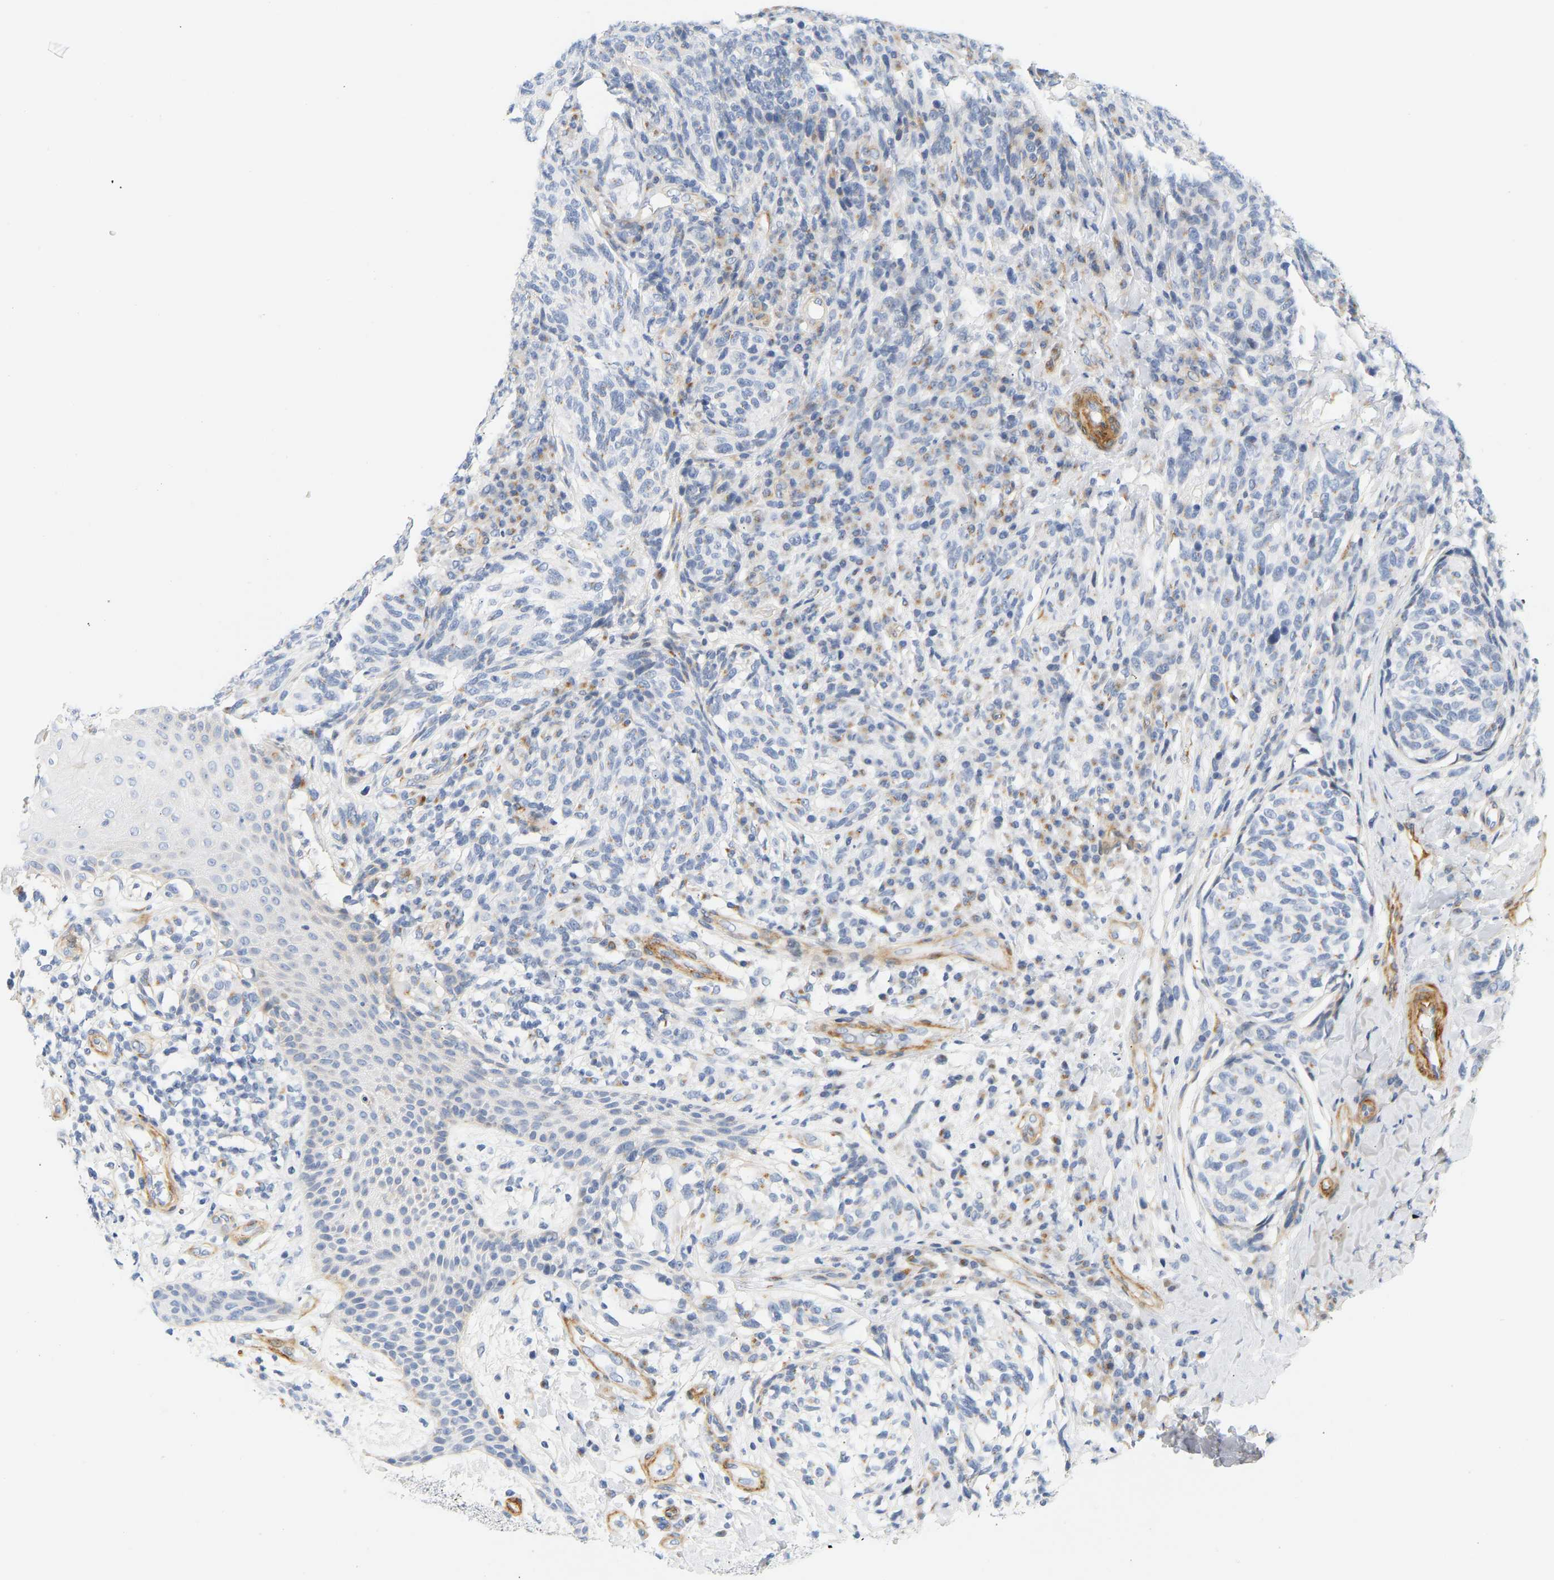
{"staining": {"intensity": "negative", "quantity": "none", "location": "none"}, "tissue": "melanoma", "cell_type": "Tumor cells", "image_type": "cancer", "snomed": [{"axis": "morphology", "description": "Malignant melanoma, NOS"}, {"axis": "topography", "description": "Skin"}], "caption": "DAB (3,3'-diaminobenzidine) immunohistochemical staining of human melanoma exhibits no significant expression in tumor cells.", "gene": "SLC30A7", "patient": {"sex": "female", "age": 73}}